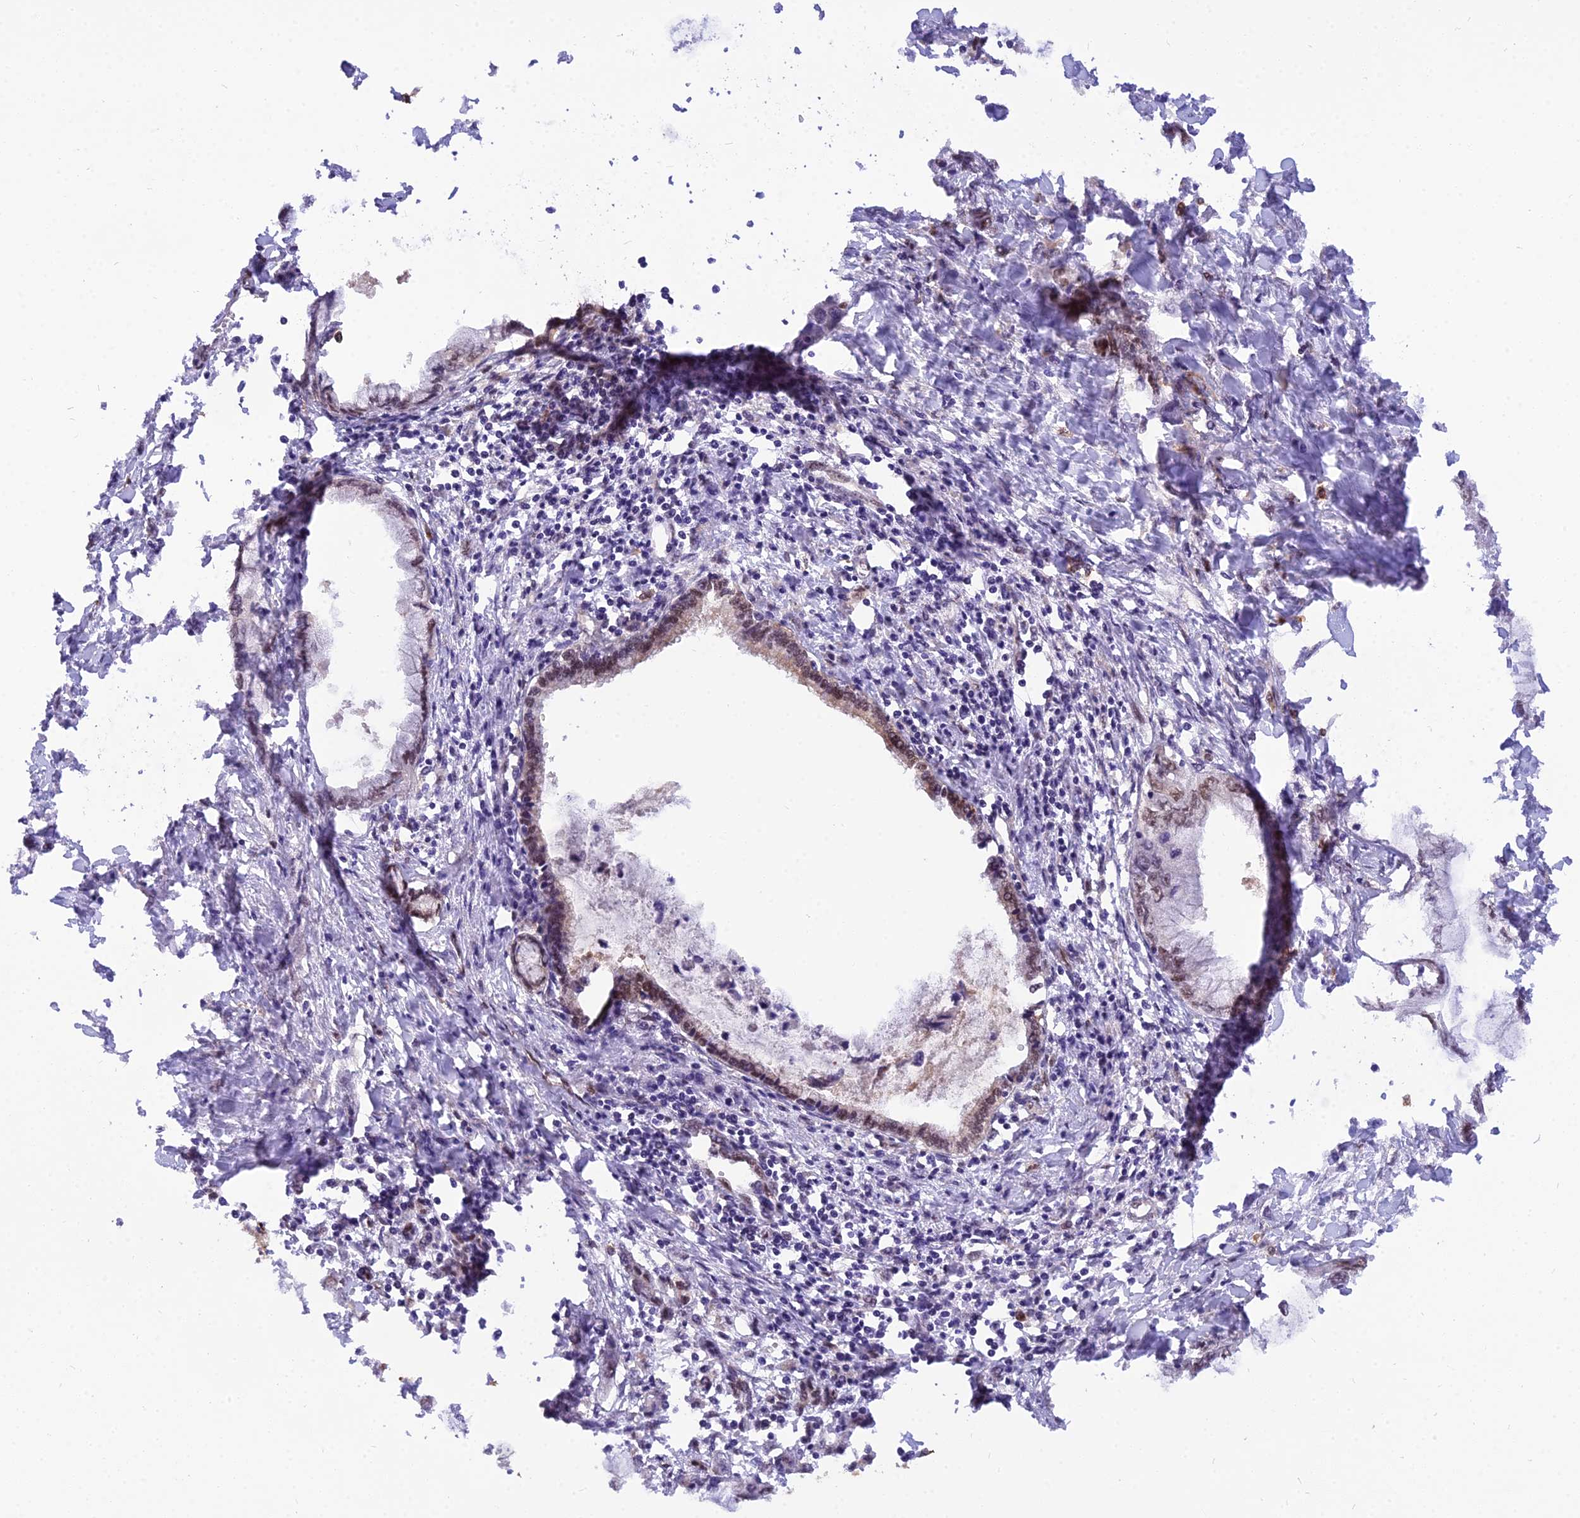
{"staining": {"intensity": "moderate", "quantity": "25%-75%", "location": "nuclear"}, "tissue": "pancreatic cancer", "cell_type": "Tumor cells", "image_type": "cancer", "snomed": [{"axis": "morphology", "description": "Adenocarcinoma, NOS"}, {"axis": "topography", "description": "Pancreas"}], "caption": "The photomicrograph shows immunohistochemical staining of pancreatic cancer. There is moderate nuclear positivity is seen in approximately 25%-75% of tumor cells.", "gene": "NPEPL1", "patient": {"sex": "male", "age": 48}}